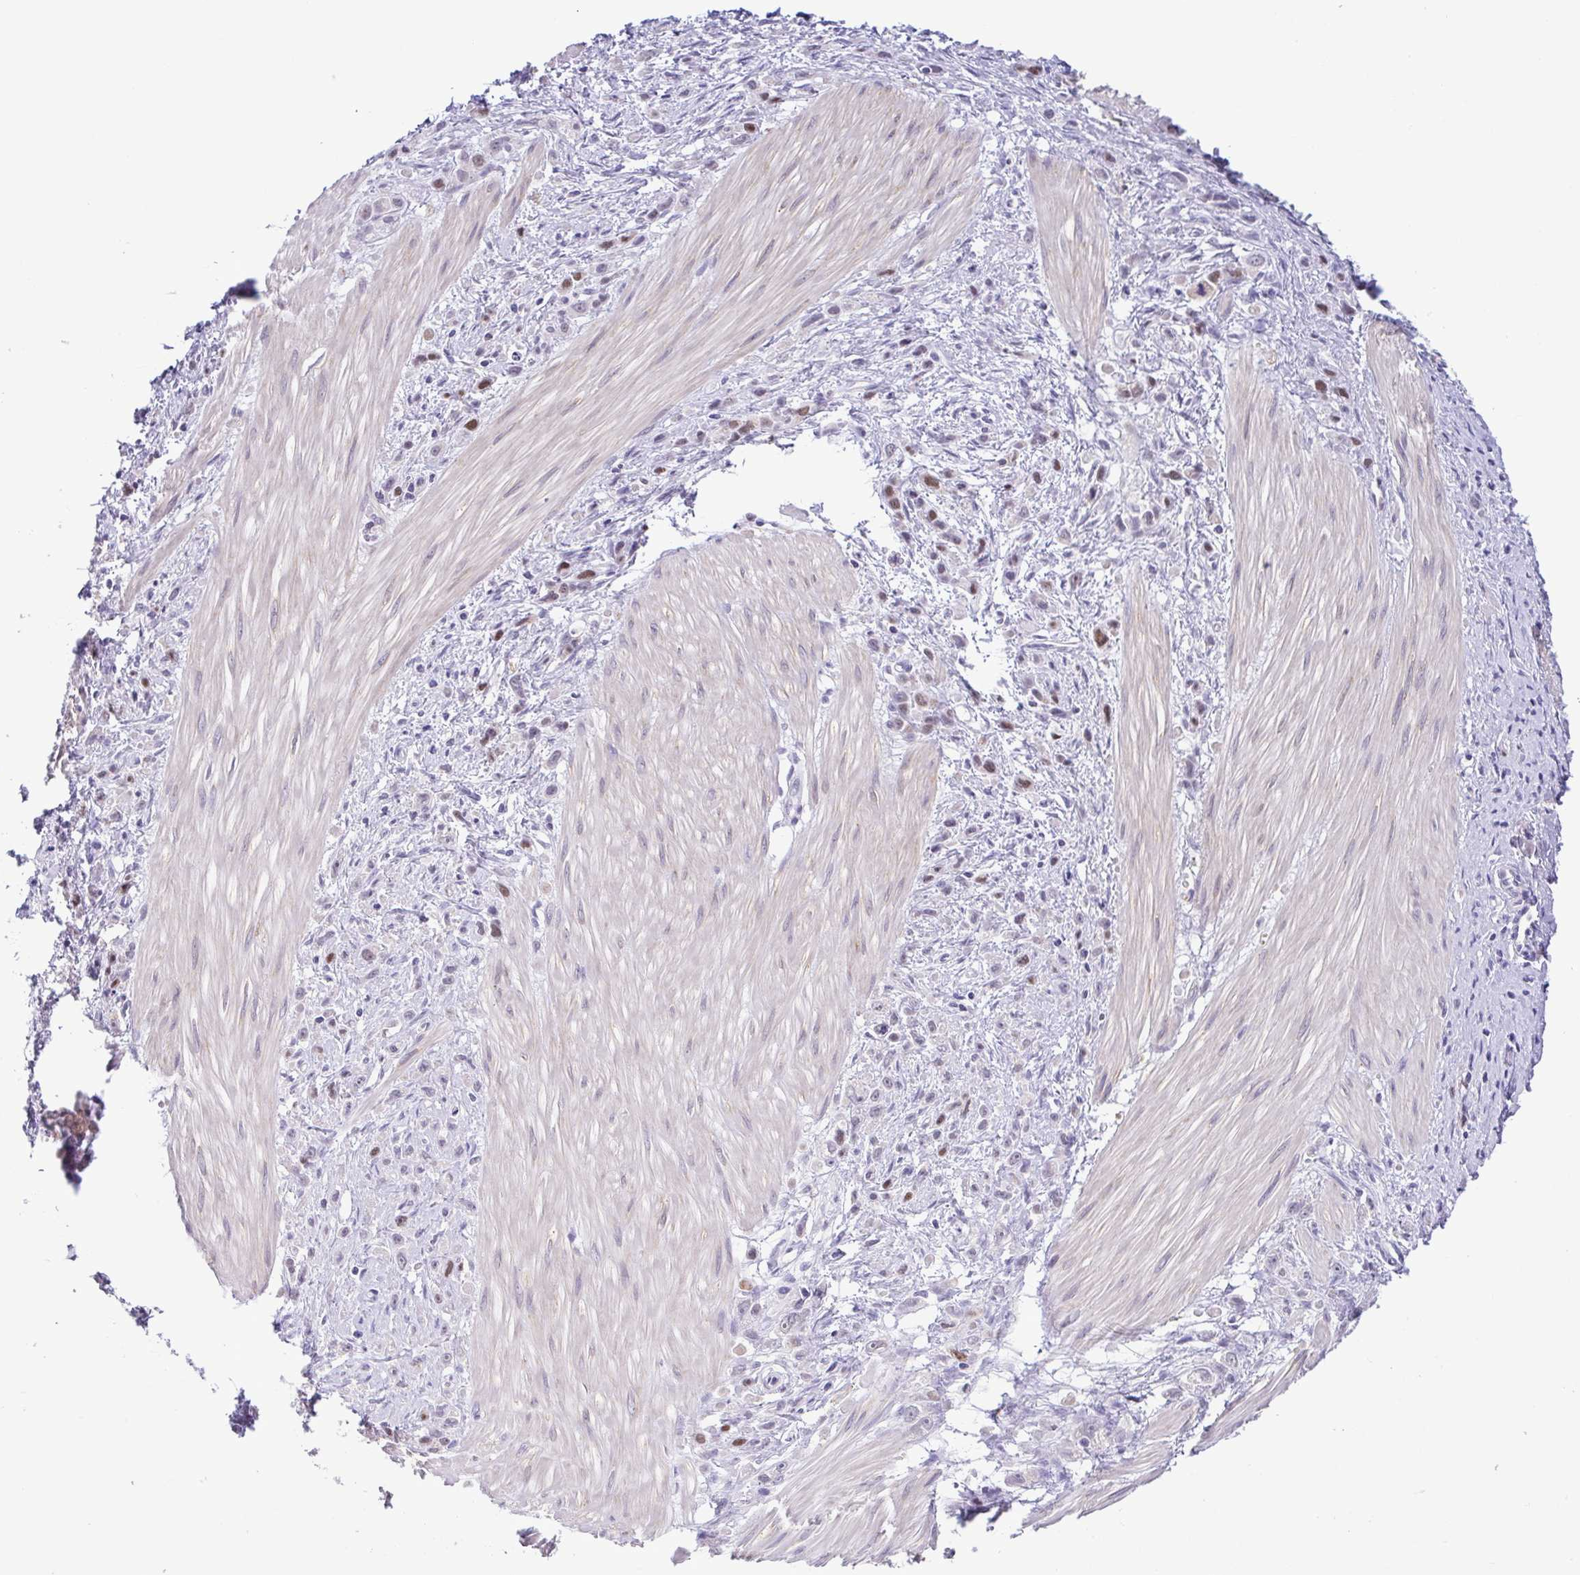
{"staining": {"intensity": "moderate", "quantity": "<25%", "location": "nuclear"}, "tissue": "stomach cancer", "cell_type": "Tumor cells", "image_type": "cancer", "snomed": [{"axis": "morphology", "description": "Adenocarcinoma, NOS"}, {"axis": "topography", "description": "Stomach"}], "caption": "Immunohistochemistry (IHC) of stomach adenocarcinoma exhibits low levels of moderate nuclear staining in about <25% of tumor cells.", "gene": "TIPIN", "patient": {"sex": "male", "age": 47}}